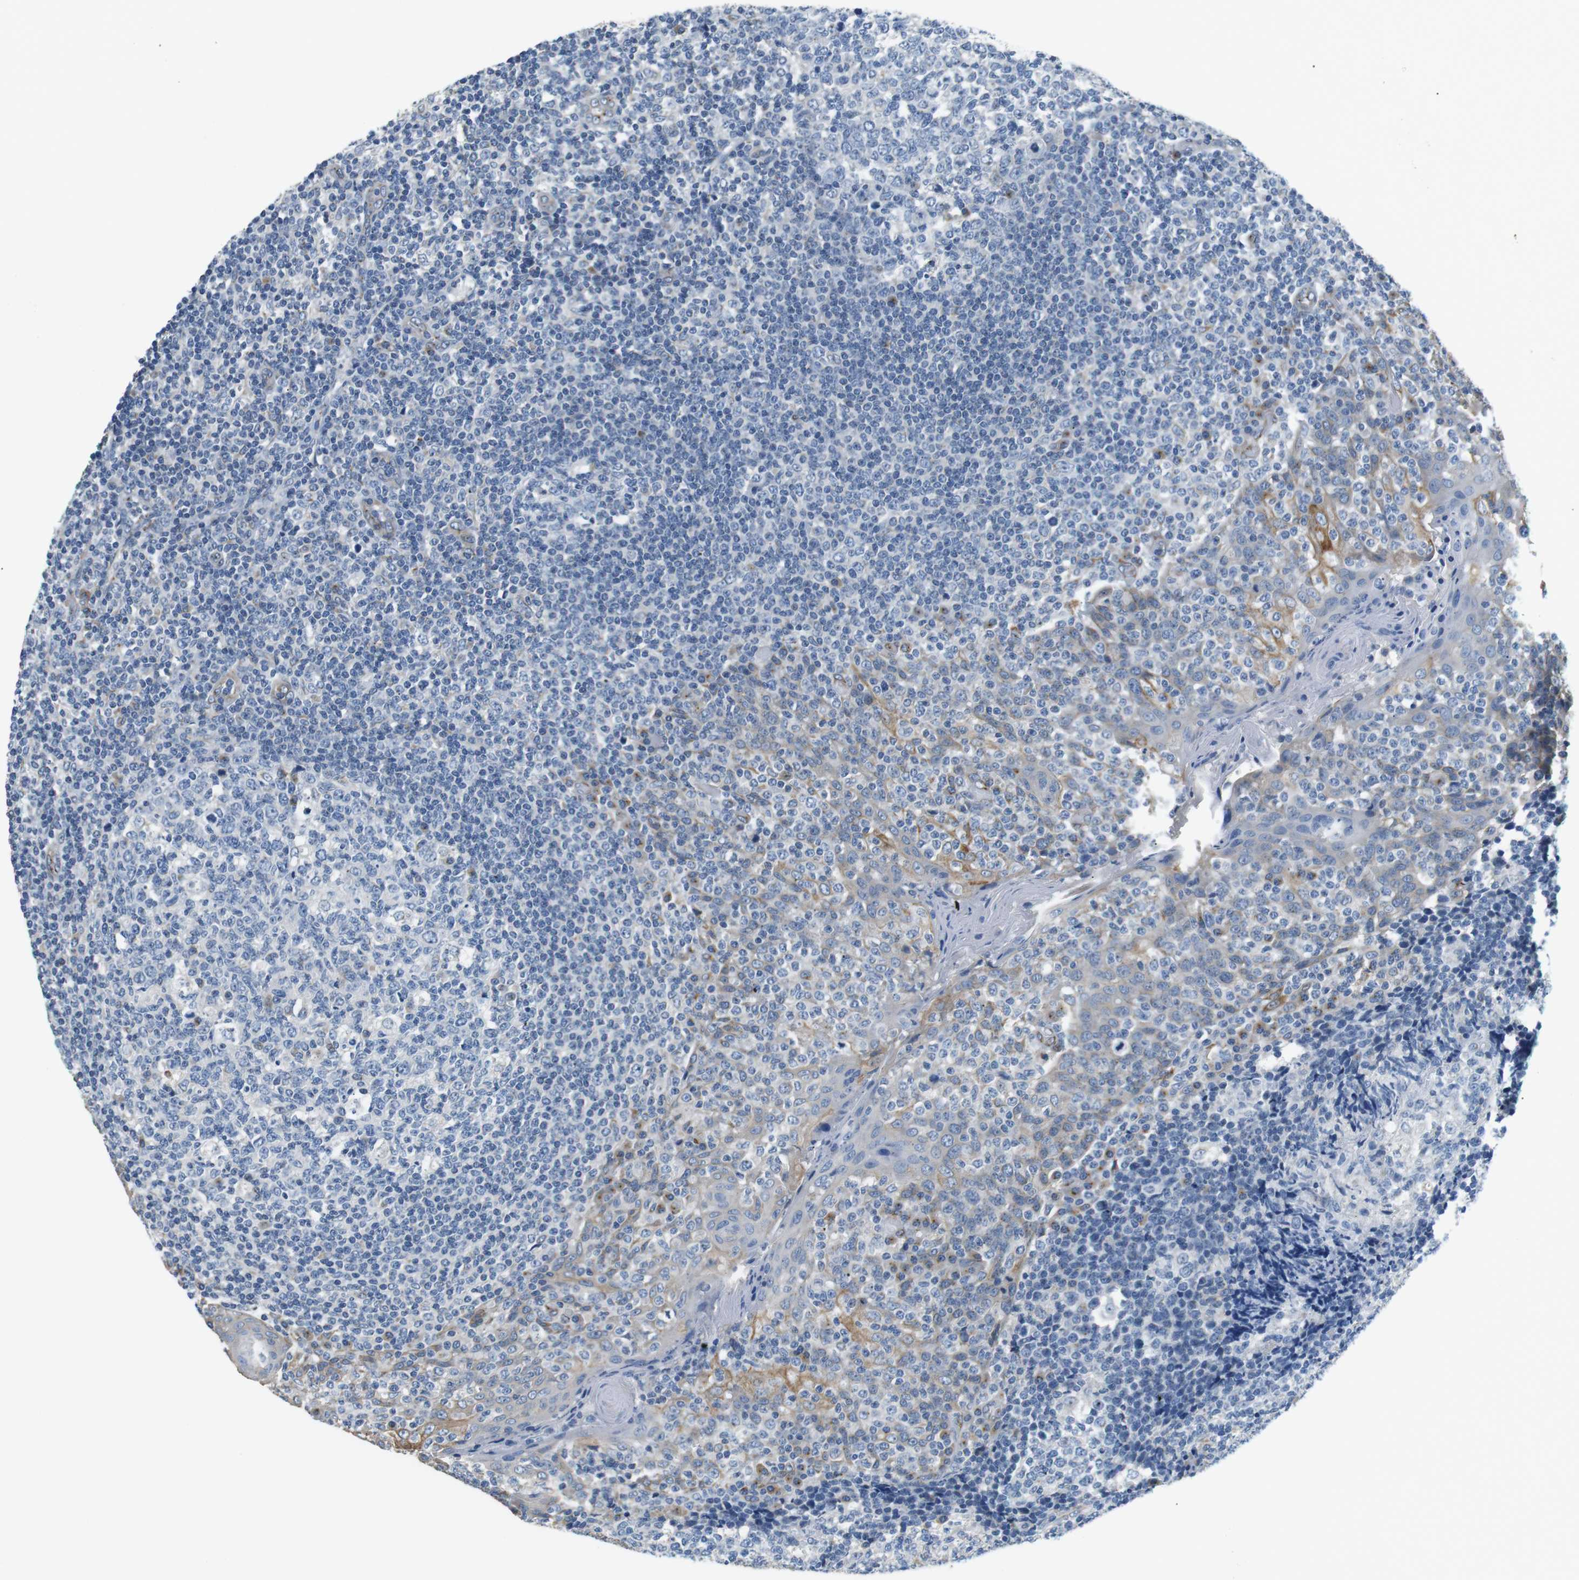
{"staining": {"intensity": "moderate", "quantity": "<25%", "location": "cytoplasmic/membranous"}, "tissue": "tonsil", "cell_type": "Germinal center cells", "image_type": "normal", "snomed": [{"axis": "morphology", "description": "Normal tissue, NOS"}, {"axis": "topography", "description": "Tonsil"}], "caption": "Immunohistochemistry (IHC) micrograph of benign tonsil: human tonsil stained using immunohistochemistry (IHC) shows low levels of moderate protein expression localized specifically in the cytoplasmic/membranous of germinal center cells, appearing as a cytoplasmic/membranous brown color.", "gene": "UNC5CL", "patient": {"sex": "female", "age": 19}}